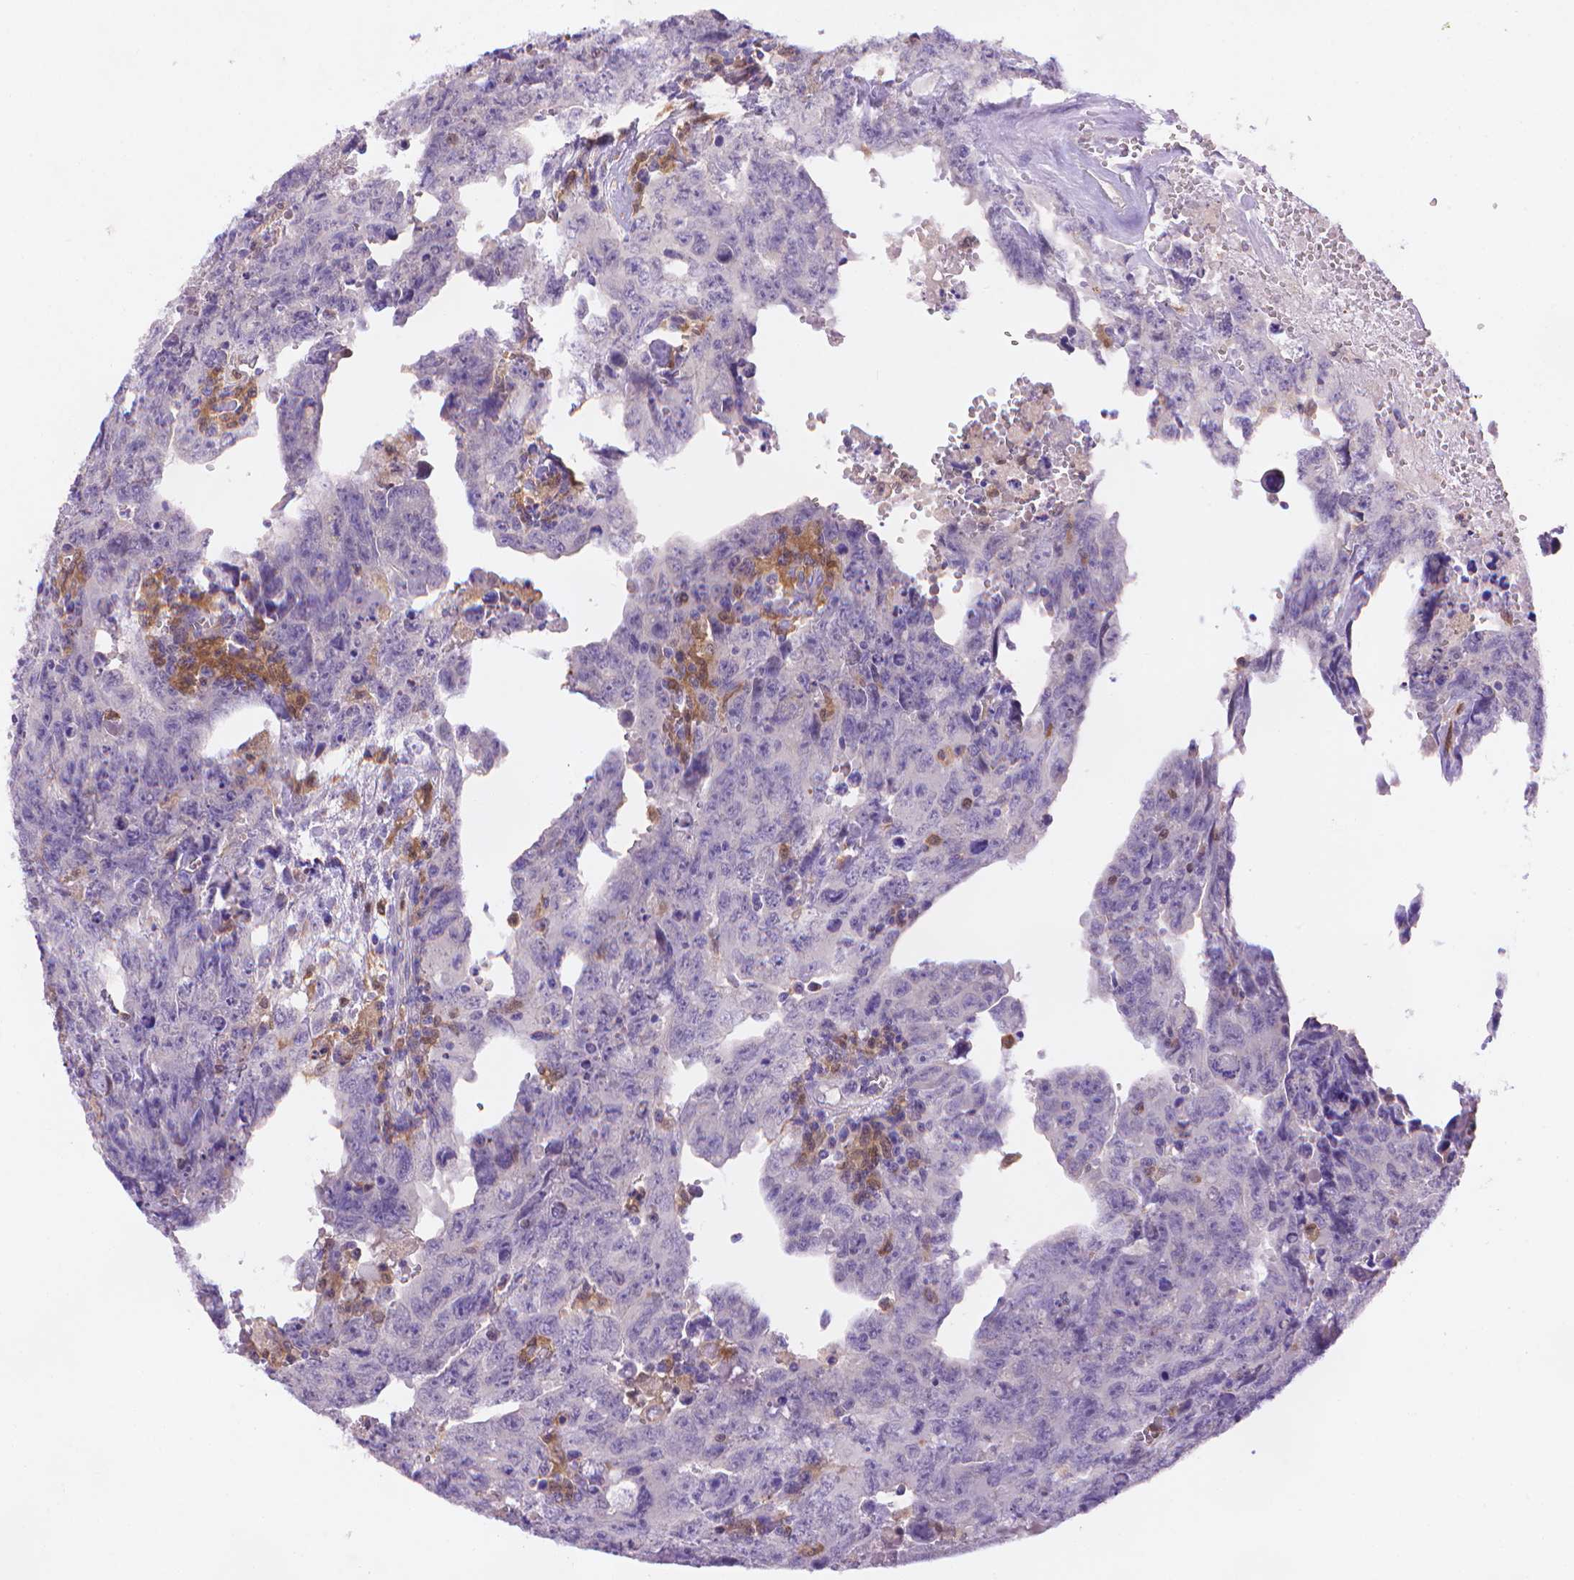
{"staining": {"intensity": "negative", "quantity": "none", "location": "none"}, "tissue": "testis cancer", "cell_type": "Tumor cells", "image_type": "cancer", "snomed": [{"axis": "morphology", "description": "Carcinoma, Embryonal, NOS"}, {"axis": "topography", "description": "Testis"}], "caption": "High power microscopy image of an immunohistochemistry histopathology image of testis cancer, revealing no significant expression in tumor cells.", "gene": "FGD2", "patient": {"sex": "male", "age": 24}}